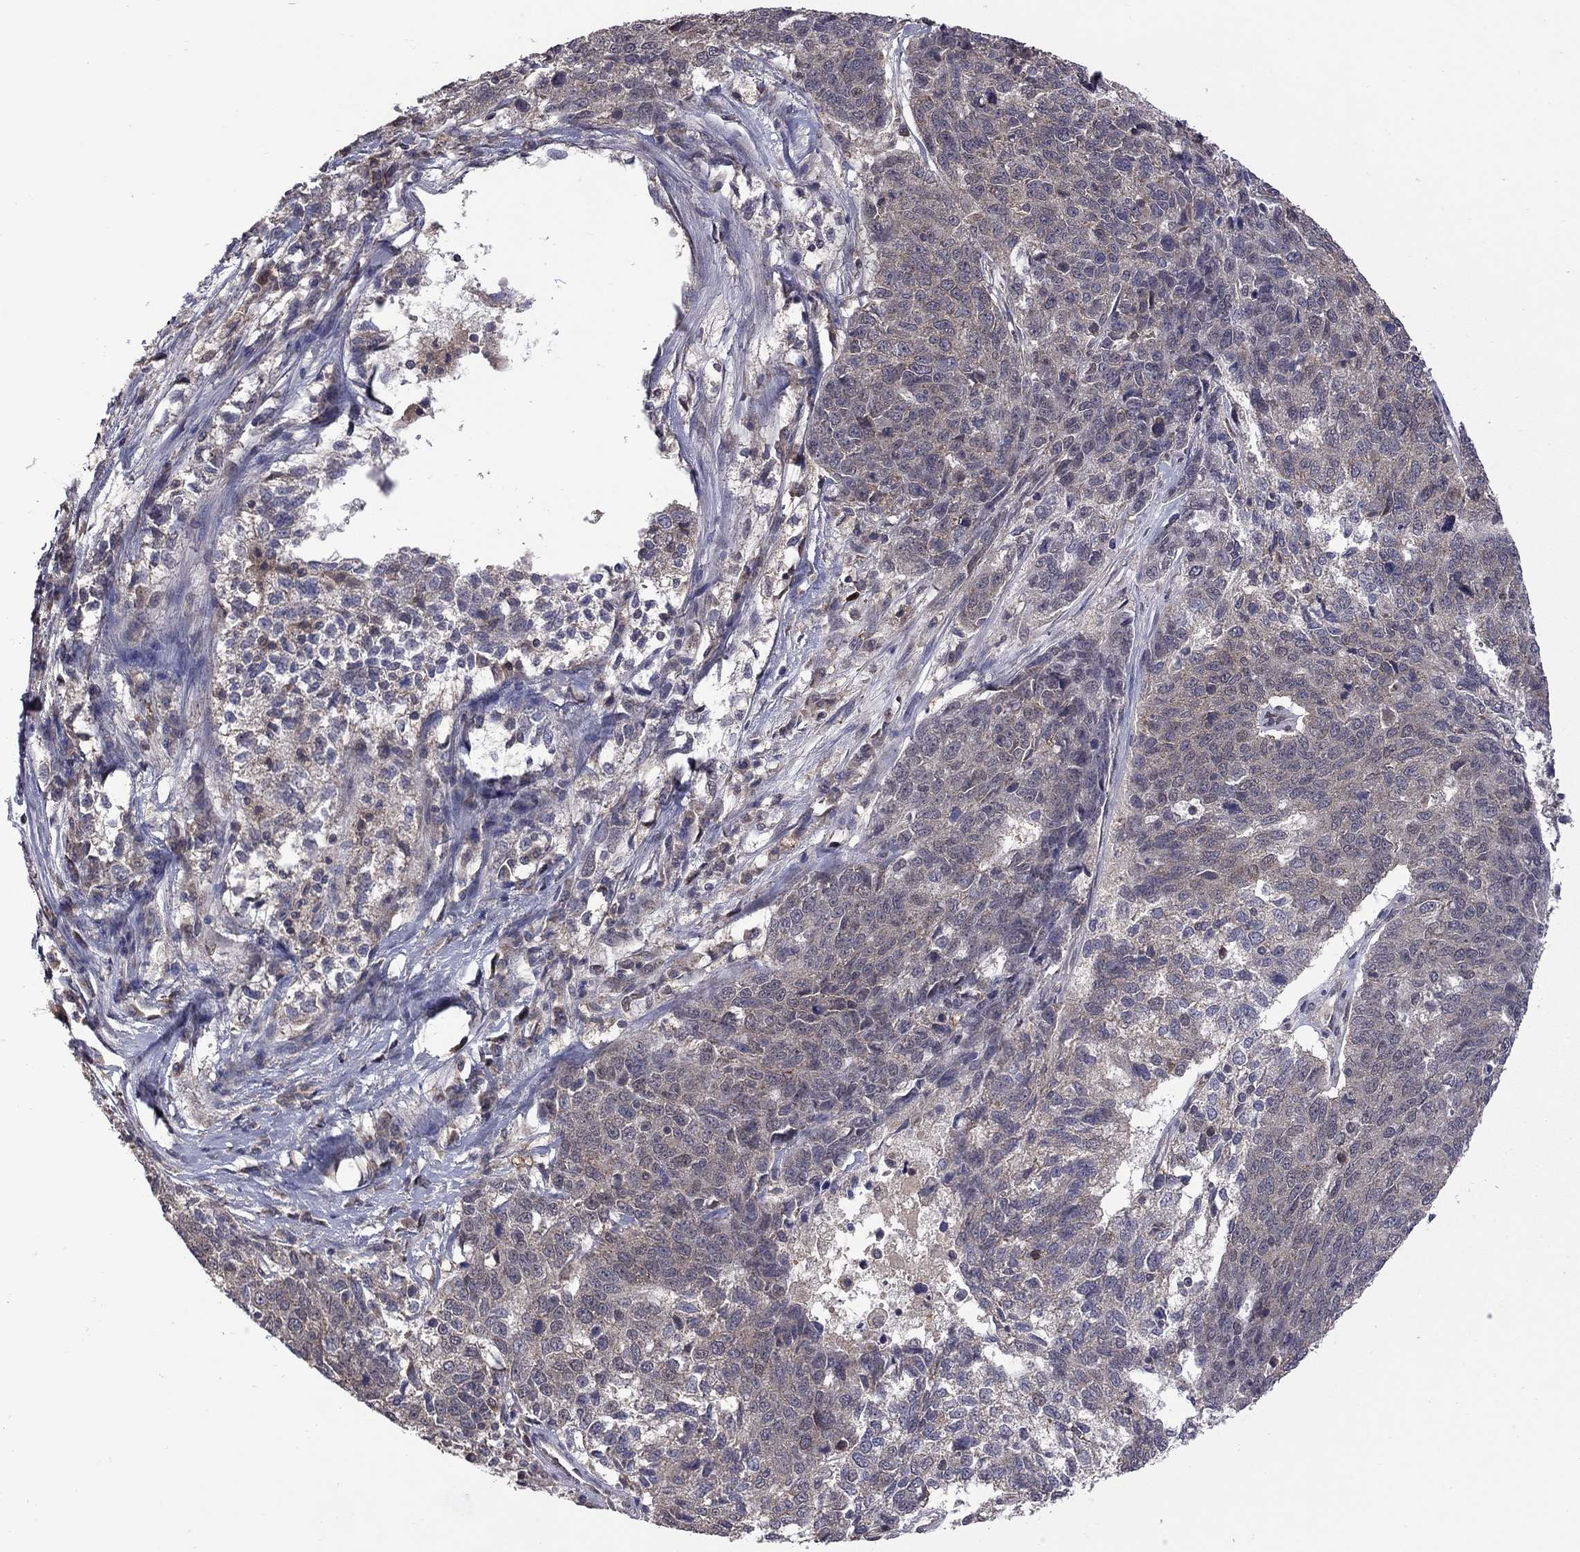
{"staining": {"intensity": "negative", "quantity": "none", "location": "none"}, "tissue": "ovarian cancer", "cell_type": "Tumor cells", "image_type": "cancer", "snomed": [{"axis": "morphology", "description": "Cystadenocarcinoma, serous, NOS"}, {"axis": "topography", "description": "Ovary"}], "caption": "A high-resolution image shows IHC staining of ovarian cancer, which displays no significant staining in tumor cells. (Brightfield microscopy of DAB (3,3'-diaminobenzidine) IHC at high magnification).", "gene": "GPAA1", "patient": {"sex": "female", "age": 71}}